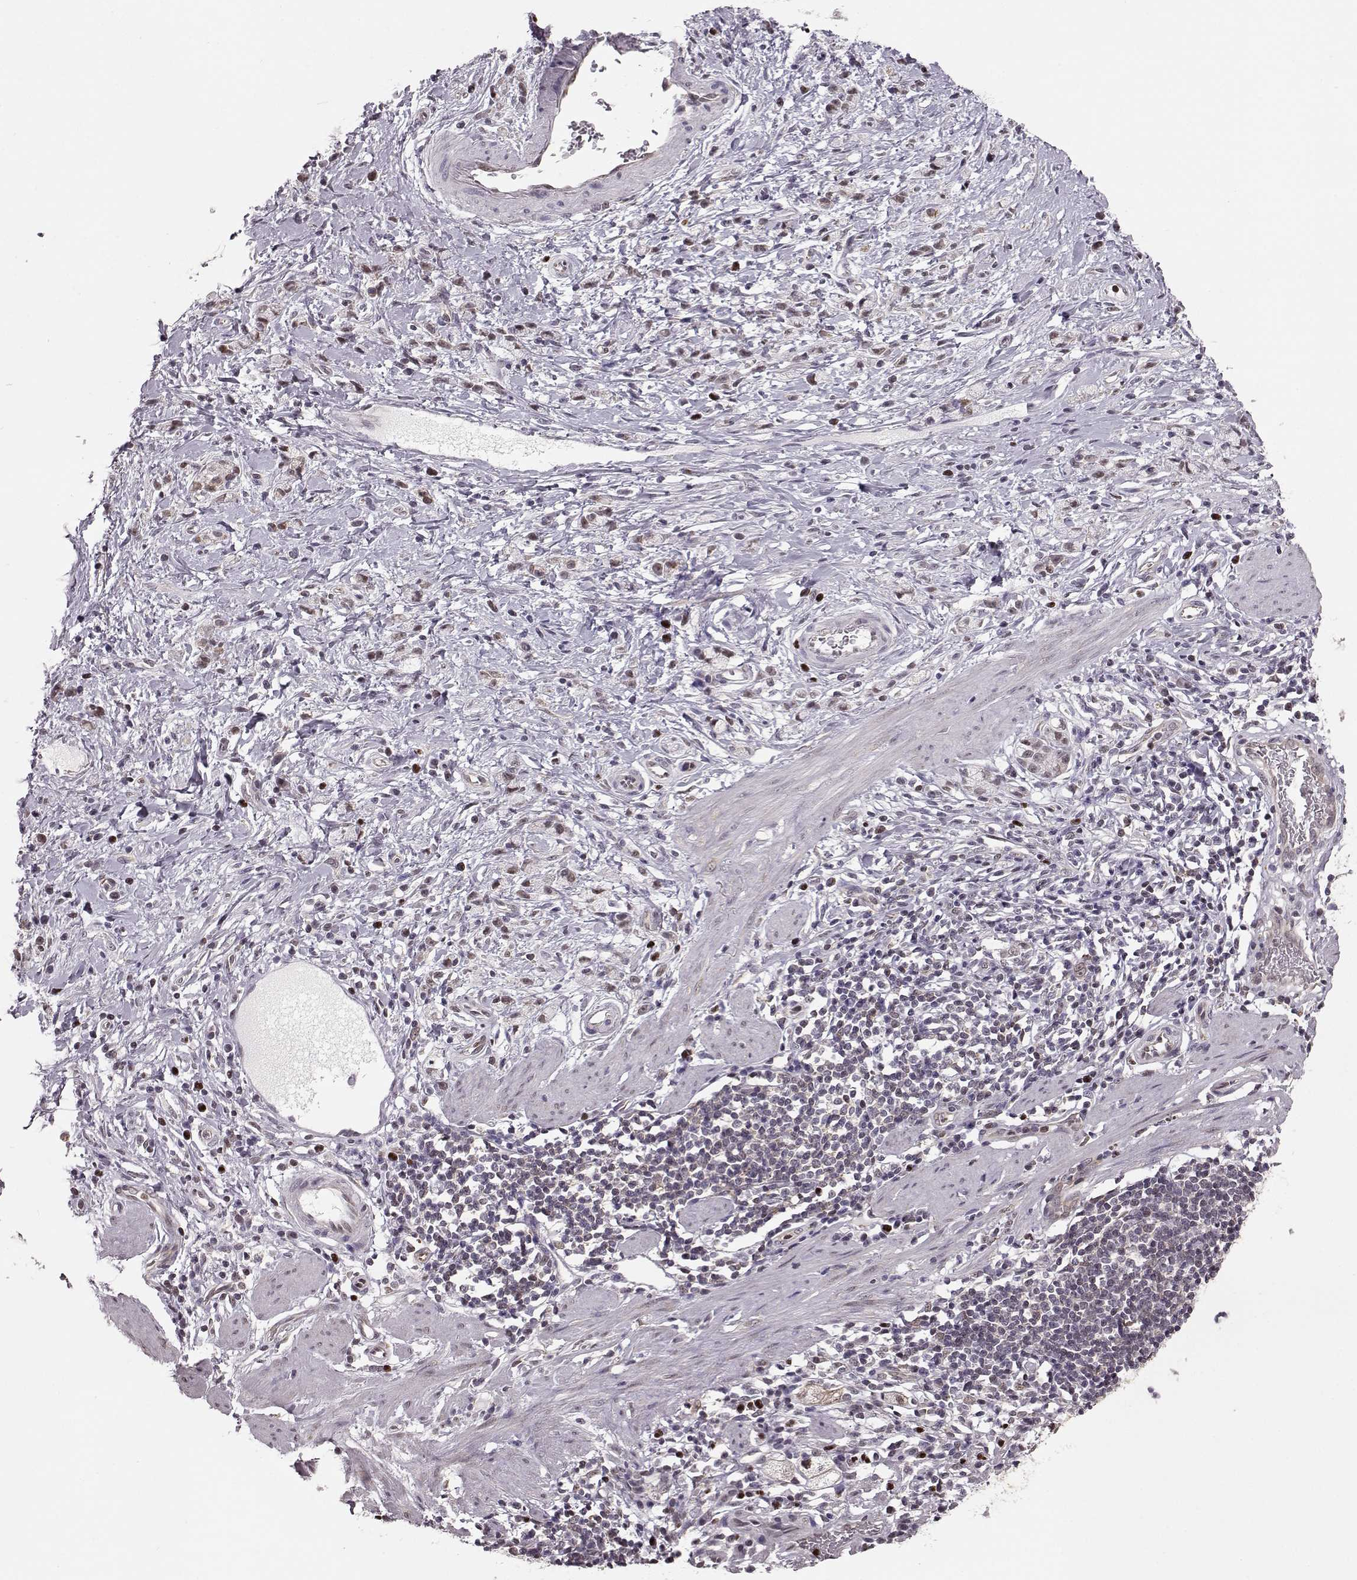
{"staining": {"intensity": "weak", "quantity": ">75%", "location": "nuclear"}, "tissue": "stomach cancer", "cell_type": "Tumor cells", "image_type": "cancer", "snomed": [{"axis": "morphology", "description": "Adenocarcinoma, NOS"}, {"axis": "topography", "description": "Stomach"}], "caption": "DAB immunohistochemical staining of stomach adenocarcinoma shows weak nuclear protein expression in about >75% of tumor cells.", "gene": "KLF6", "patient": {"sex": "male", "age": 58}}